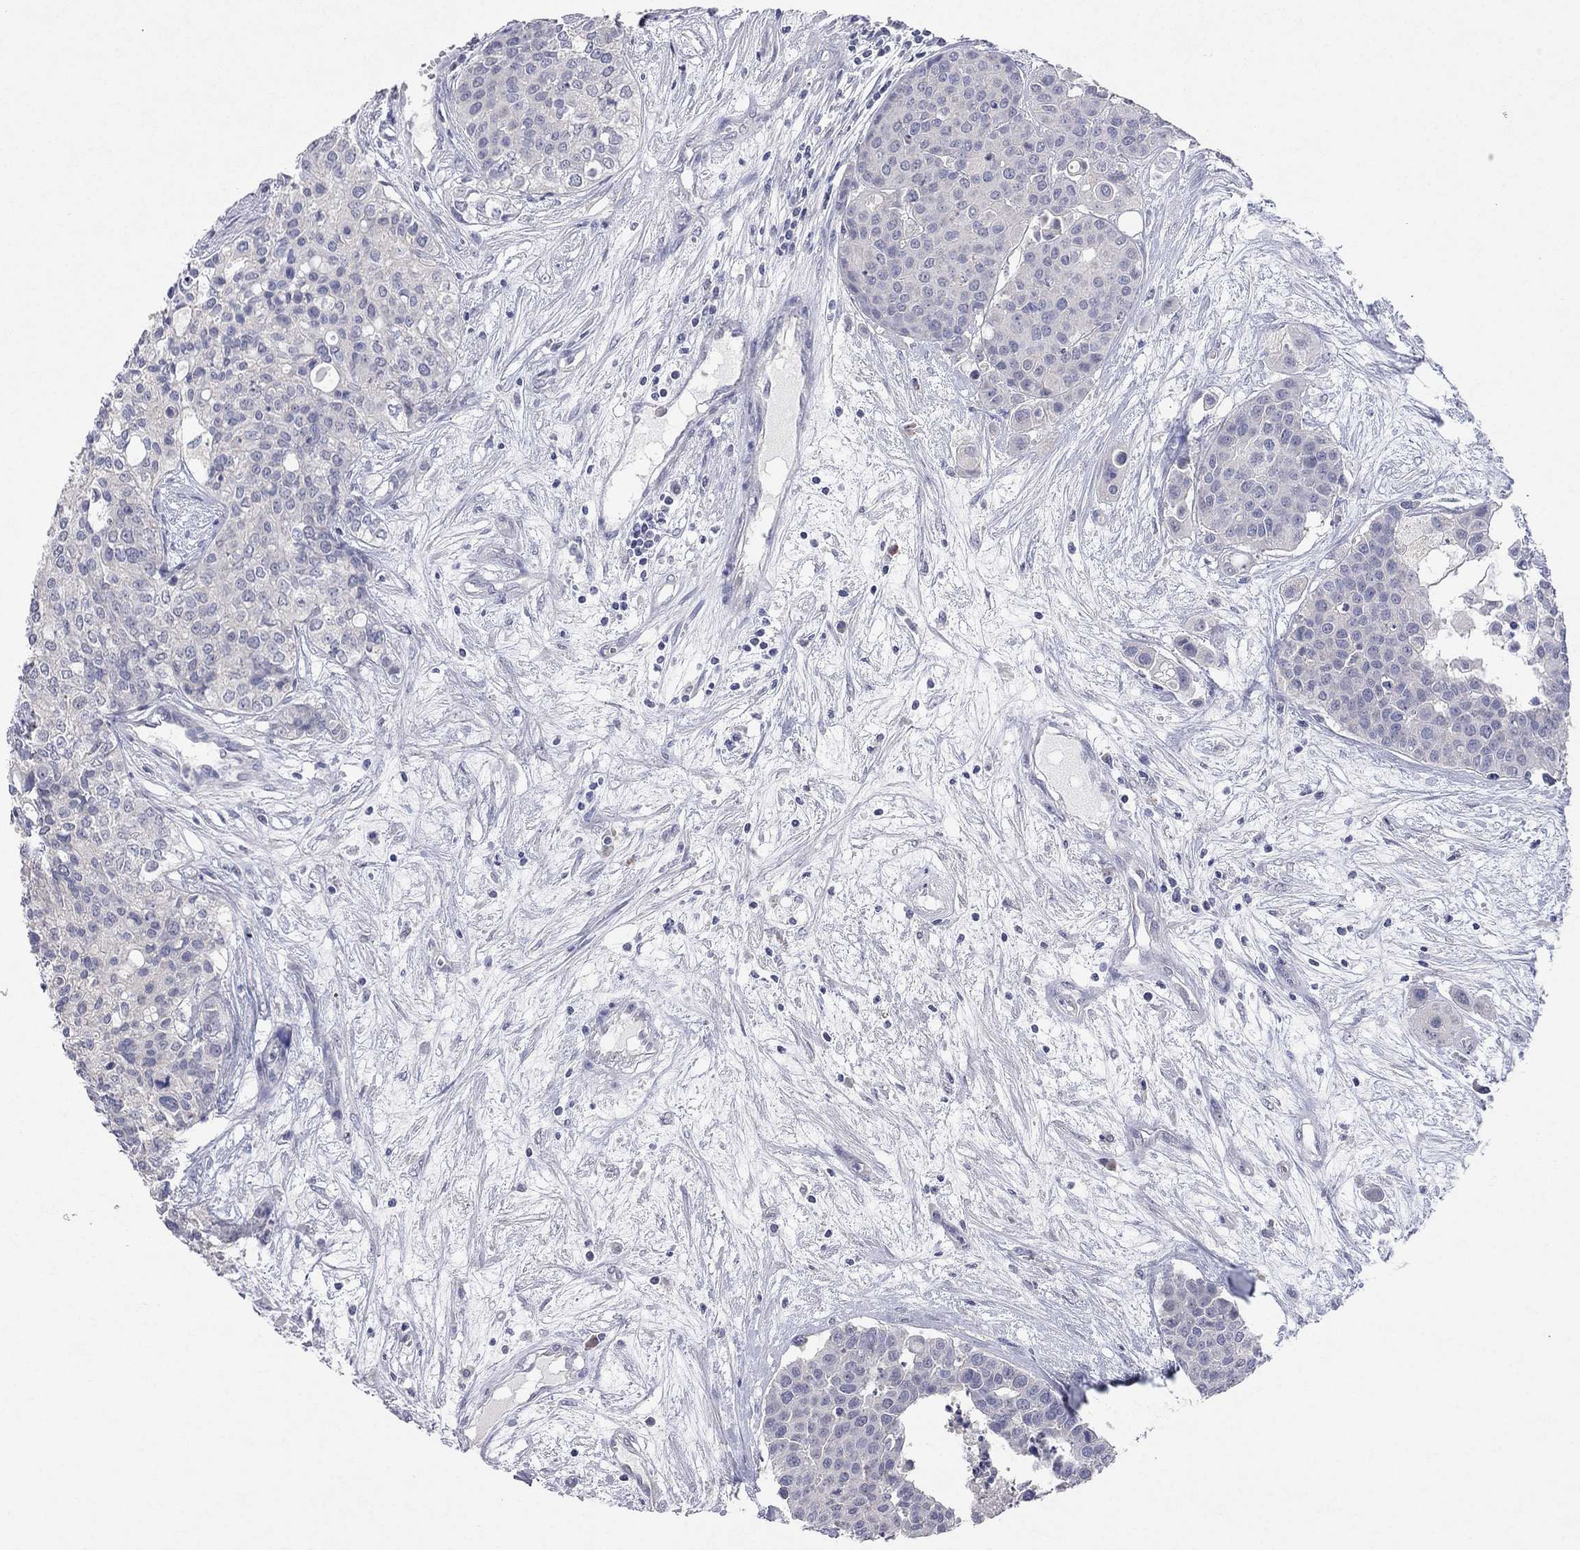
{"staining": {"intensity": "negative", "quantity": "none", "location": "none"}, "tissue": "carcinoid", "cell_type": "Tumor cells", "image_type": "cancer", "snomed": [{"axis": "morphology", "description": "Carcinoid, malignant, NOS"}, {"axis": "topography", "description": "Colon"}], "caption": "Tumor cells show no significant protein staining in malignant carcinoid.", "gene": "MMP13", "patient": {"sex": "male", "age": 81}}